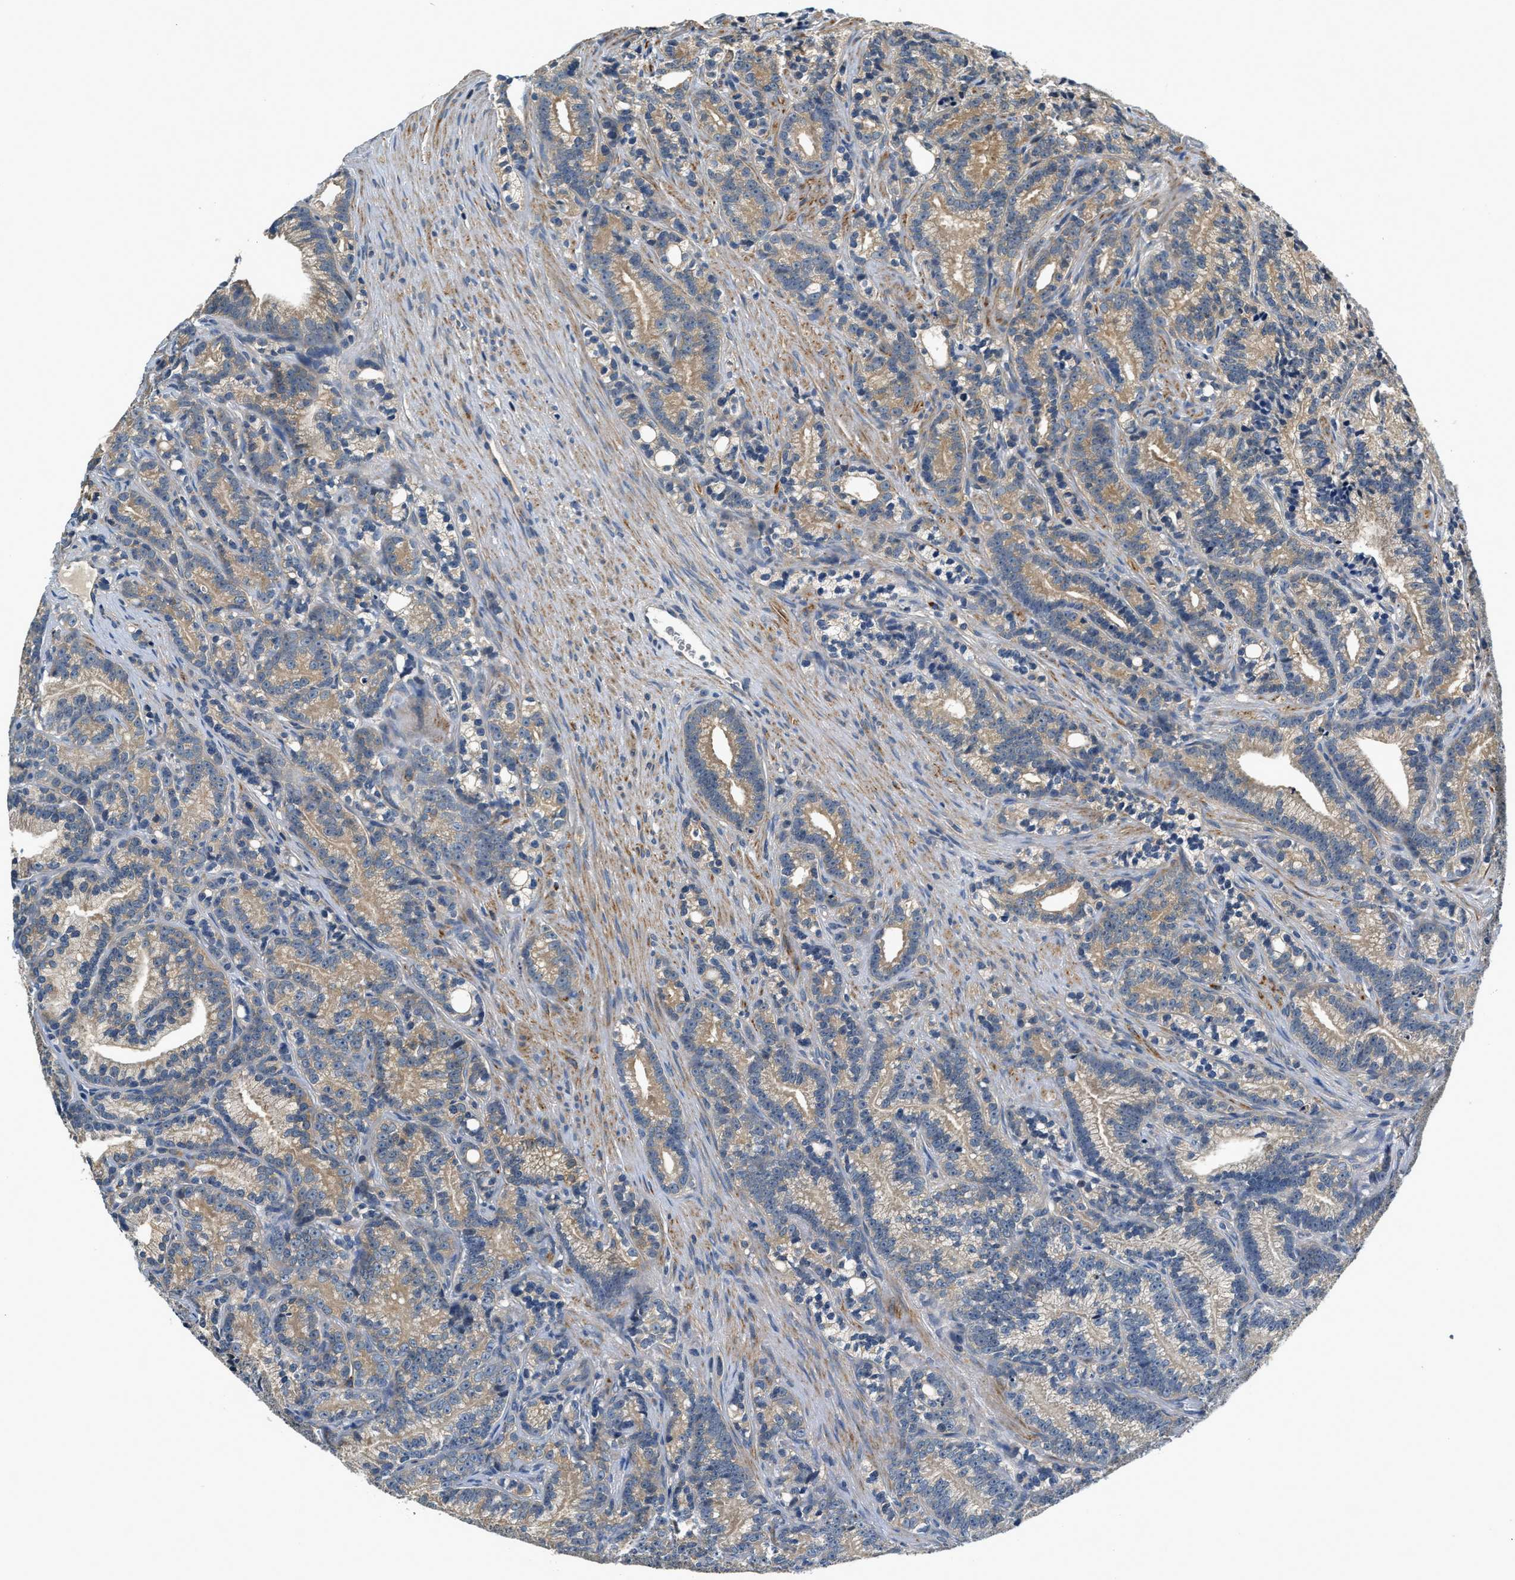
{"staining": {"intensity": "weak", "quantity": "25%-75%", "location": "cytoplasmic/membranous"}, "tissue": "prostate cancer", "cell_type": "Tumor cells", "image_type": "cancer", "snomed": [{"axis": "morphology", "description": "Adenocarcinoma, Low grade"}, {"axis": "topography", "description": "Prostate"}], "caption": "Protein expression analysis of prostate adenocarcinoma (low-grade) exhibits weak cytoplasmic/membranous staining in approximately 25%-75% of tumor cells.", "gene": "RESF1", "patient": {"sex": "male", "age": 89}}